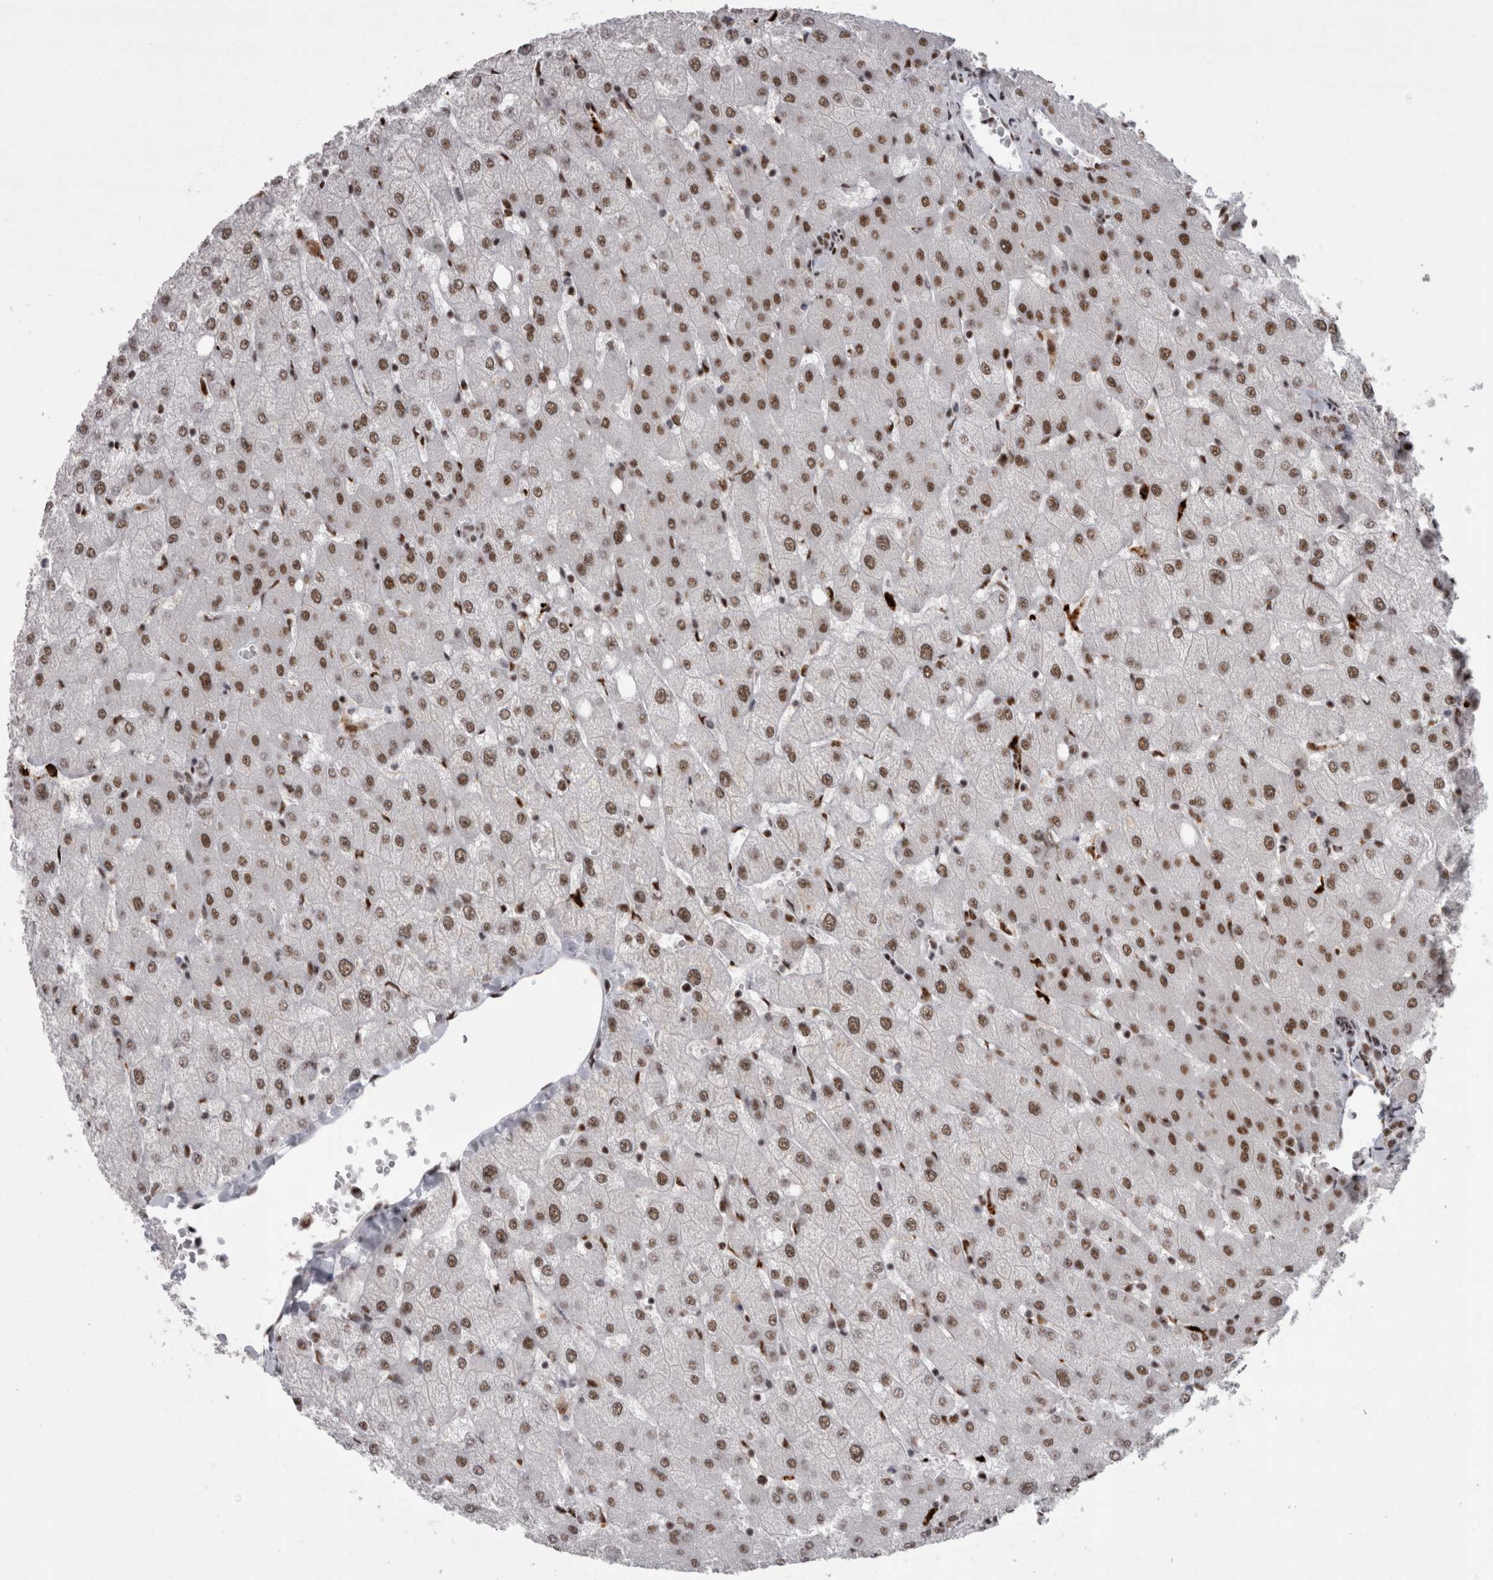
{"staining": {"intensity": "weak", "quantity": ">75%", "location": "nuclear"}, "tissue": "liver", "cell_type": "Cholangiocytes", "image_type": "normal", "snomed": [{"axis": "morphology", "description": "Normal tissue, NOS"}, {"axis": "topography", "description": "Liver"}], "caption": "Benign liver reveals weak nuclear positivity in about >75% of cholangiocytes, visualized by immunohistochemistry. (Stains: DAB (3,3'-diaminobenzidine) in brown, nuclei in blue, Microscopy: brightfield microscopy at high magnification).", "gene": "SNRNP40", "patient": {"sex": "female", "age": 54}}